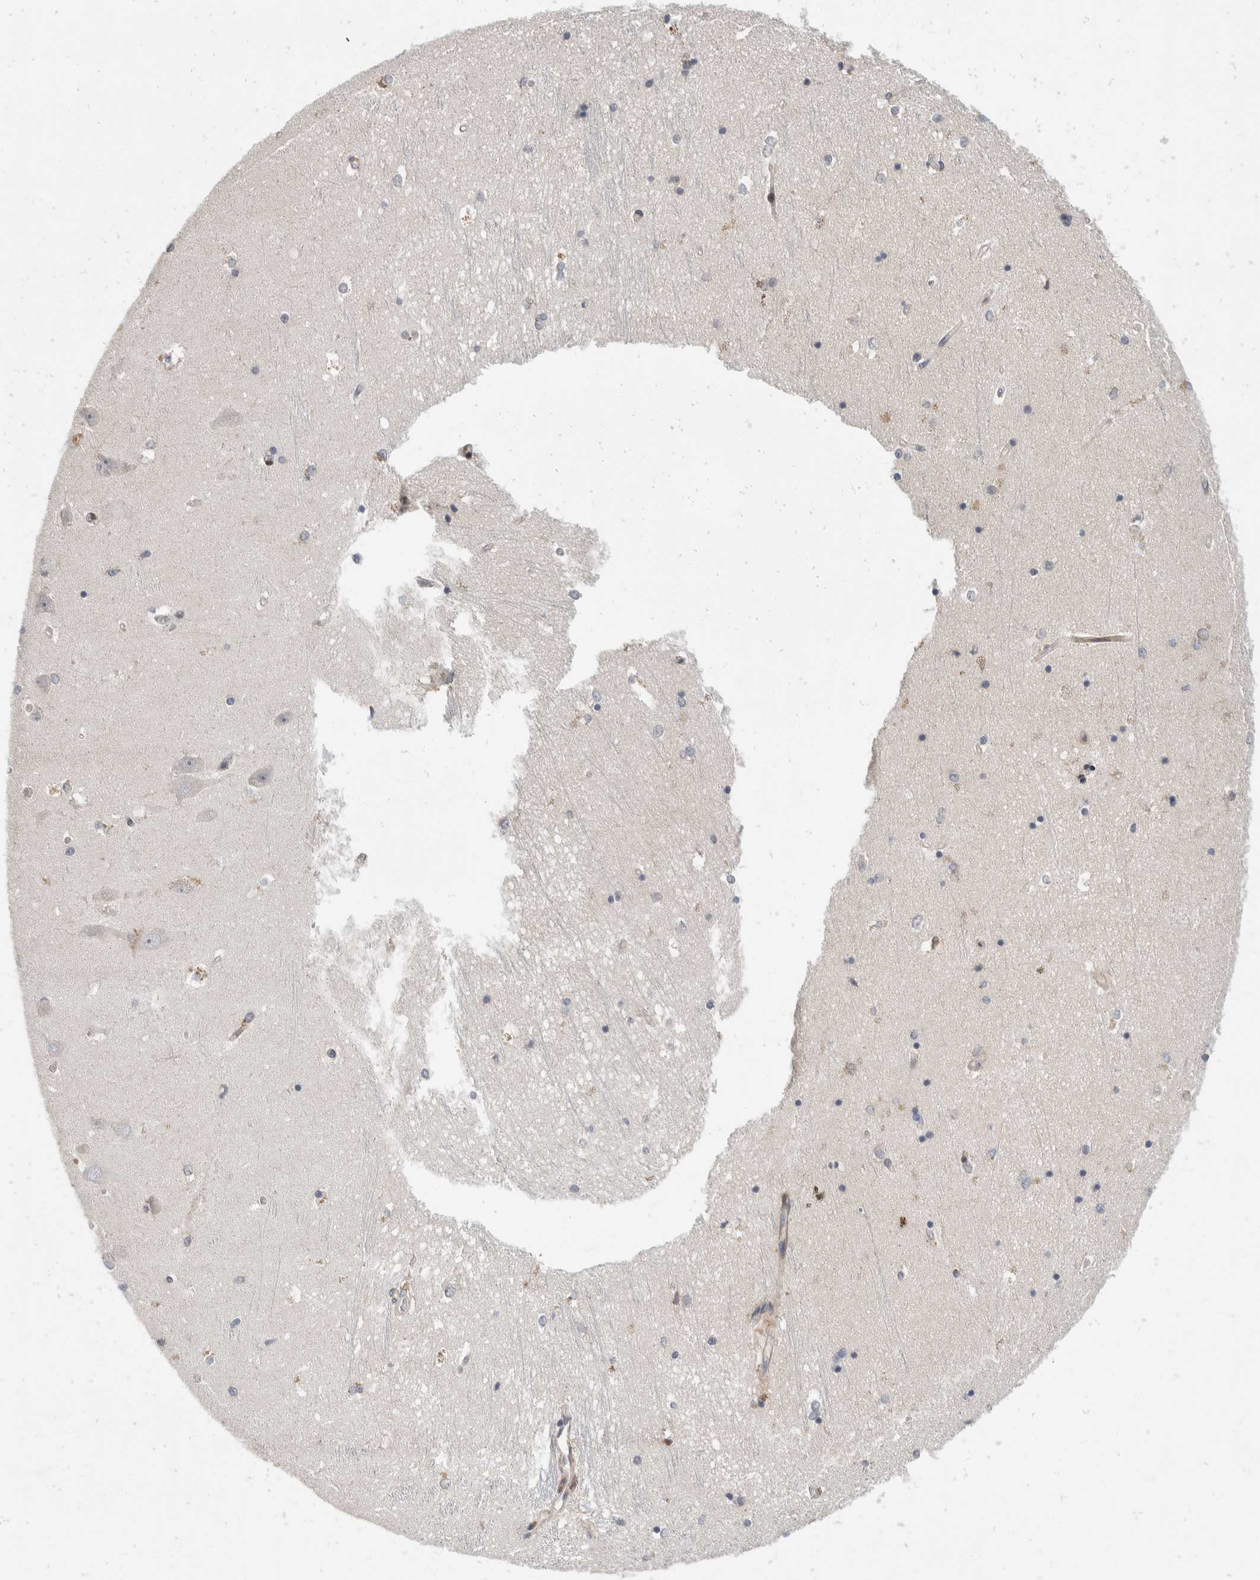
{"staining": {"intensity": "negative", "quantity": "none", "location": "none"}, "tissue": "hippocampus", "cell_type": "Glial cells", "image_type": "normal", "snomed": [{"axis": "morphology", "description": "Normal tissue, NOS"}, {"axis": "topography", "description": "Hippocampus"}], "caption": "IHC micrograph of unremarkable hippocampus stained for a protein (brown), which displays no expression in glial cells.", "gene": "ZNF703", "patient": {"sex": "male", "age": 45}}